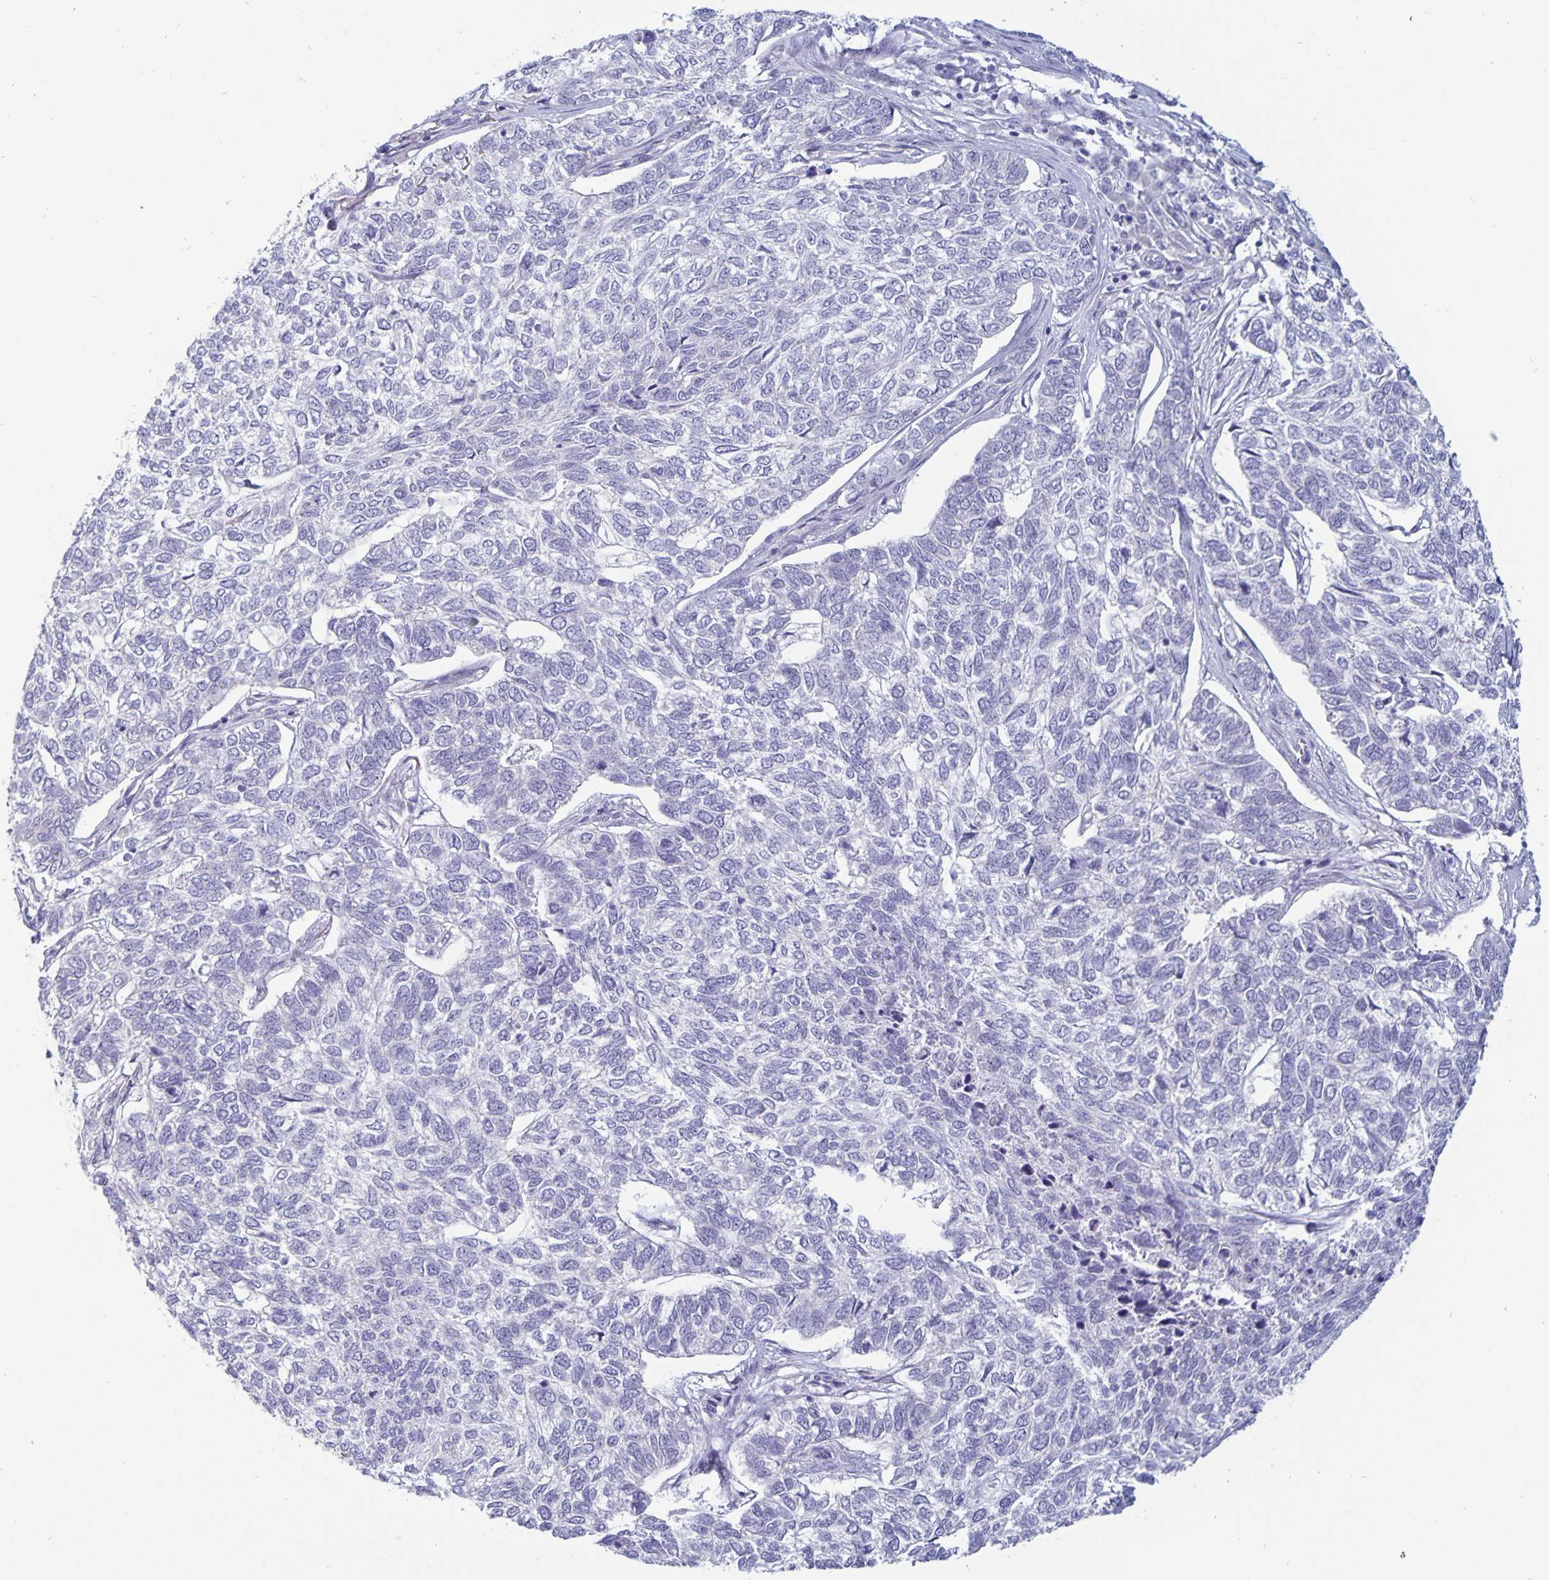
{"staining": {"intensity": "negative", "quantity": "none", "location": "none"}, "tissue": "skin cancer", "cell_type": "Tumor cells", "image_type": "cancer", "snomed": [{"axis": "morphology", "description": "Basal cell carcinoma"}, {"axis": "topography", "description": "Skin"}], "caption": "A micrograph of human basal cell carcinoma (skin) is negative for staining in tumor cells.", "gene": "PLCB3", "patient": {"sex": "female", "age": 65}}